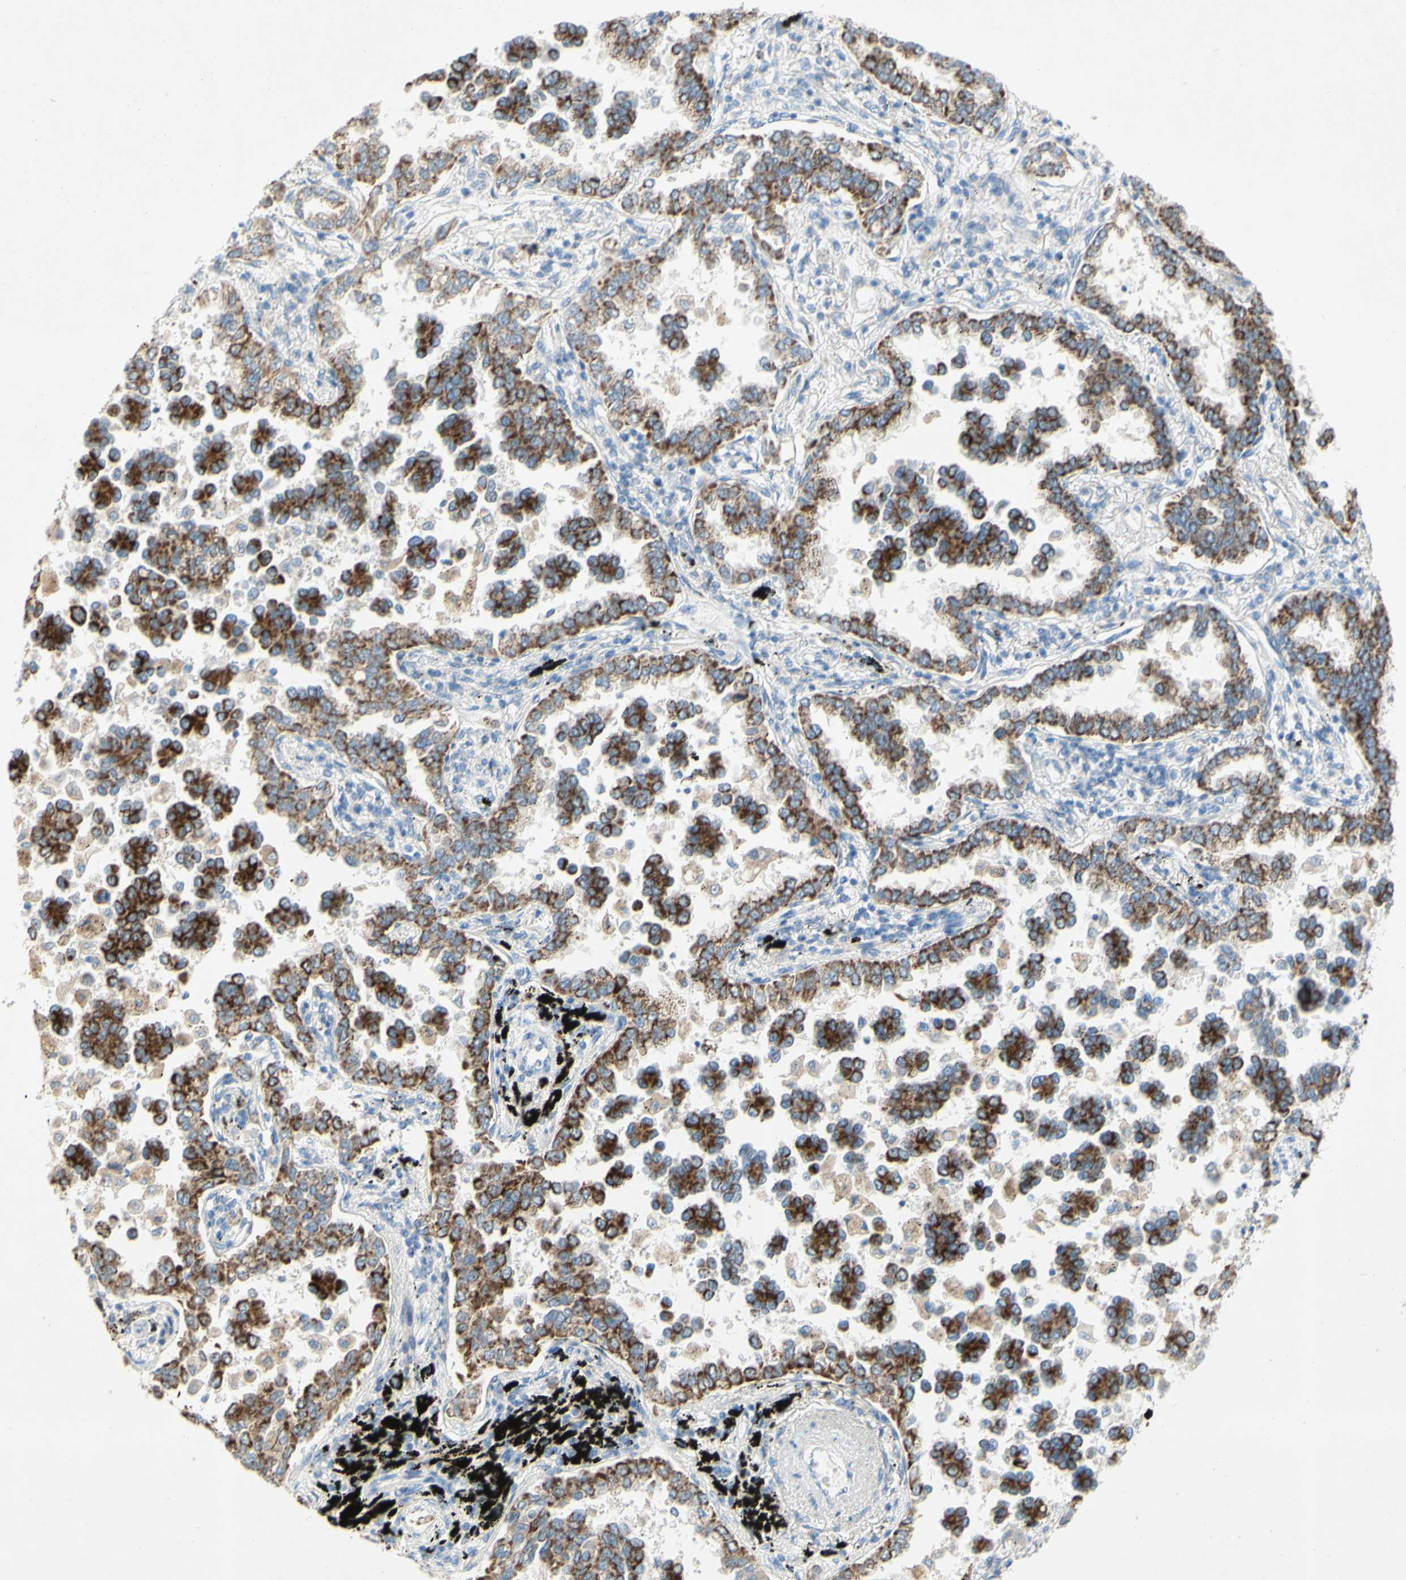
{"staining": {"intensity": "moderate", "quantity": ">75%", "location": "cytoplasmic/membranous"}, "tissue": "lung cancer", "cell_type": "Tumor cells", "image_type": "cancer", "snomed": [{"axis": "morphology", "description": "Normal tissue, NOS"}, {"axis": "morphology", "description": "Adenocarcinoma, NOS"}, {"axis": "topography", "description": "Lung"}], "caption": "There is medium levels of moderate cytoplasmic/membranous expression in tumor cells of lung adenocarcinoma, as demonstrated by immunohistochemical staining (brown color).", "gene": "ACADL", "patient": {"sex": "male", "age": 59}}